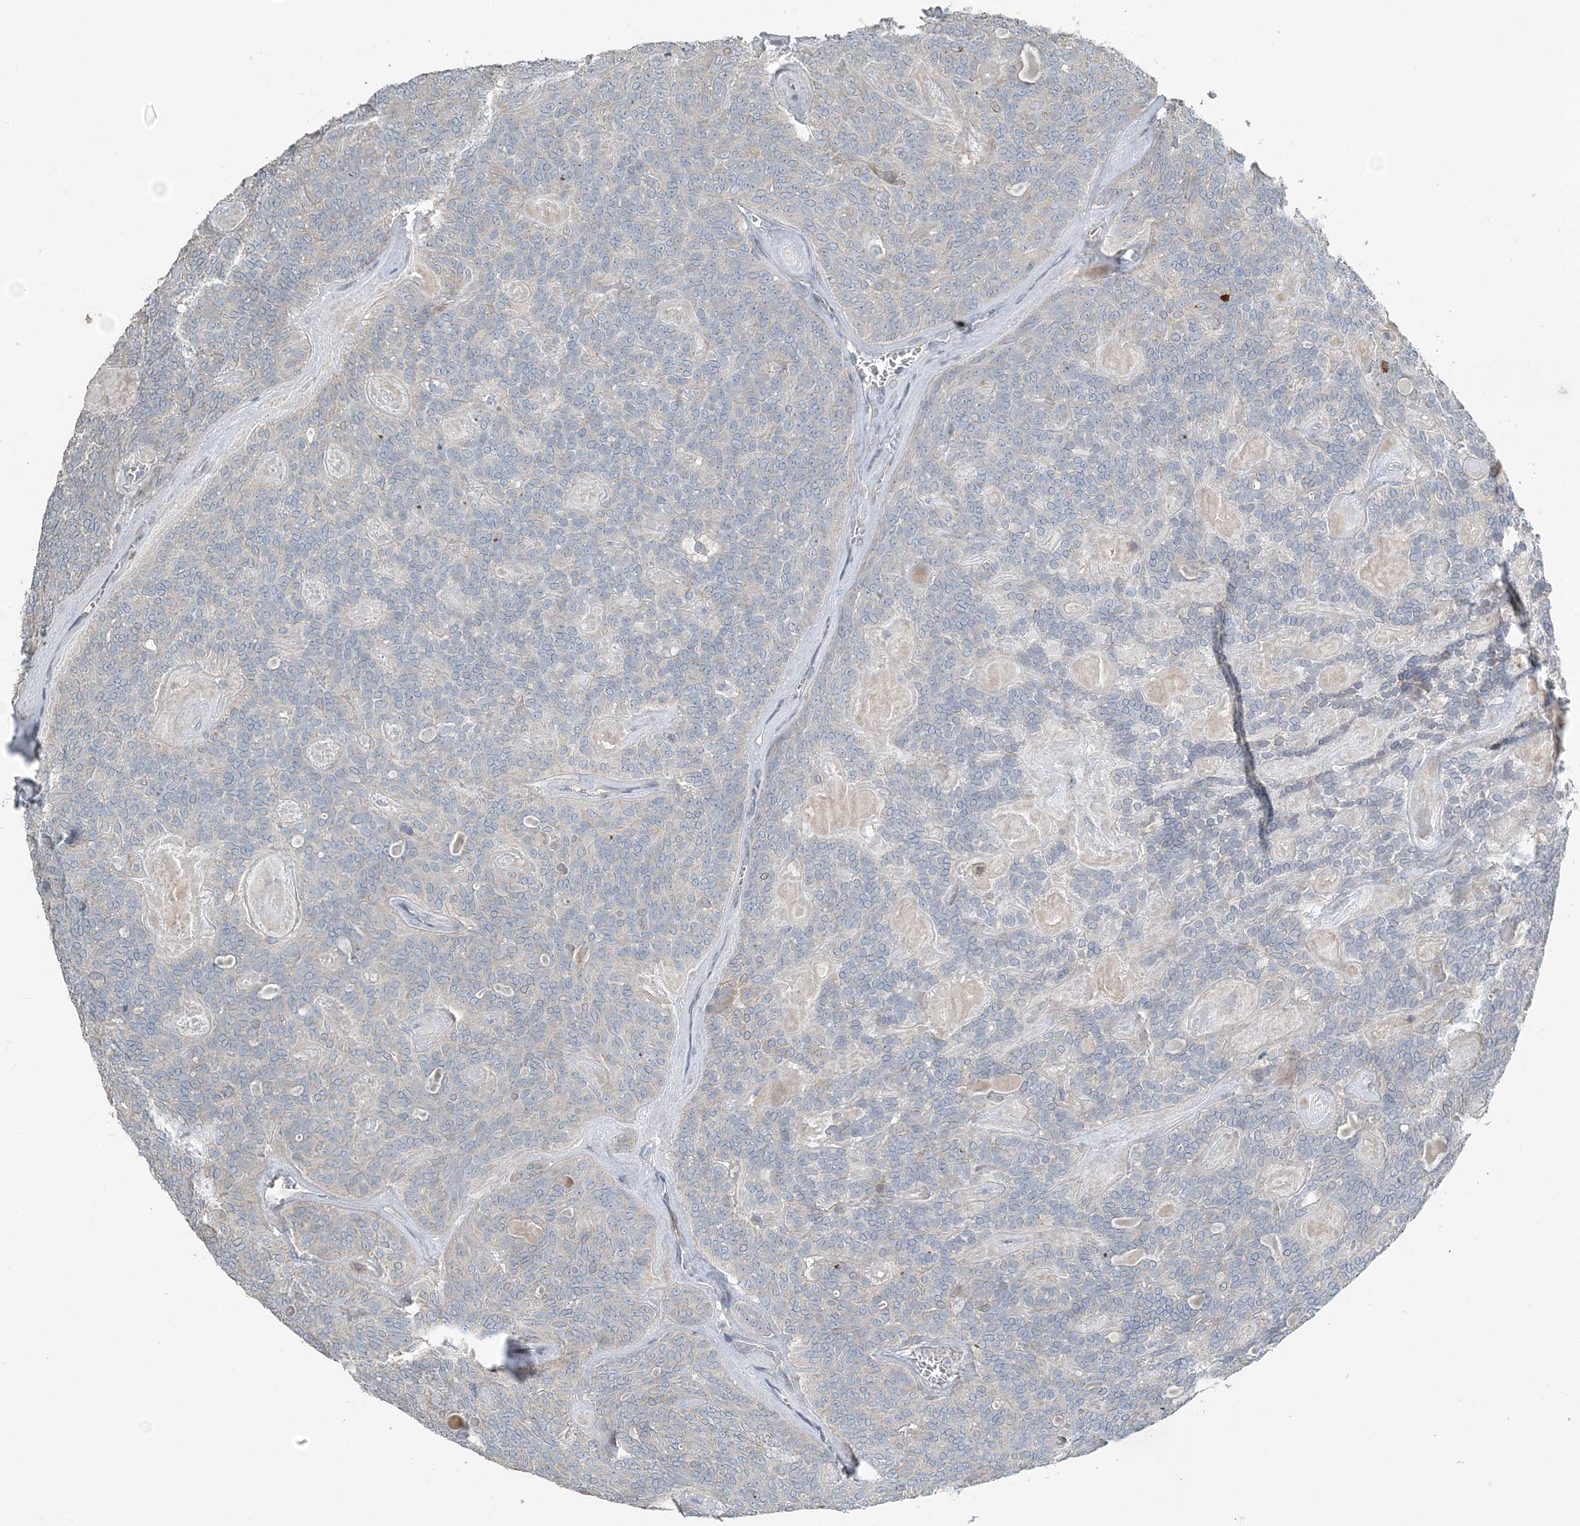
{"staining": {"intensity": "negative", "quantity": "none", "location": "none"}, "tissue": "head and neck cancer", "cell_type": "Tumor cells", "image_type": "cancer", "snomed": [{"axis": "morphology", "description": "Adenocarcinoma, NOS"}, {"axis": "topography", "description": "Head-Neck"}], "caption": "DAB immunohistochemical staining of adenocarcinoma (head and neck) shows no significant expression in tumor cells.", "gene": "SLC4A10", "patient": {"sex": "male", "age": 66}}